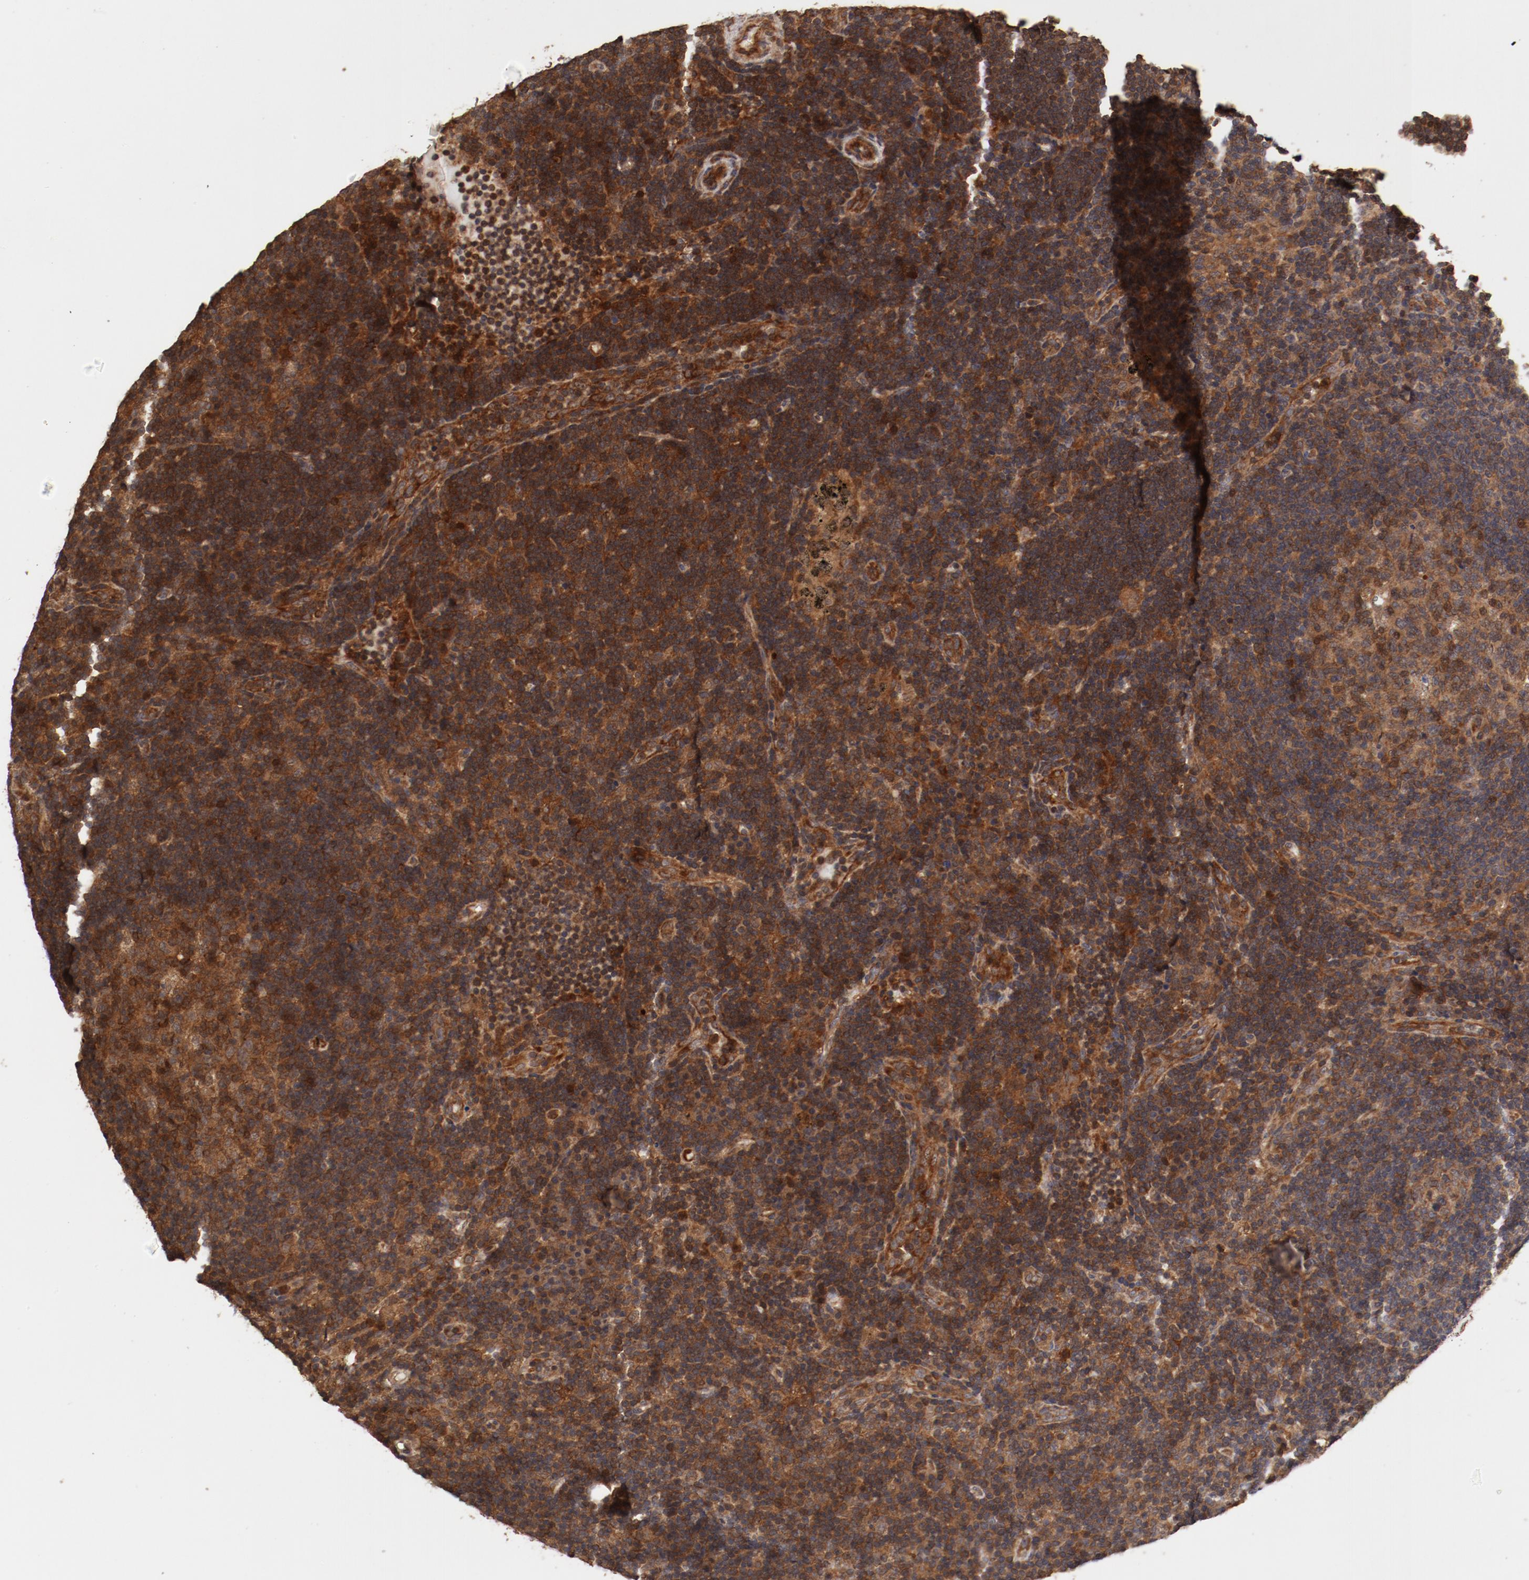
{"staining": {"intensity": "moderate", "quantity": ">75%", "location": "cytoplasmic/membranous"}, "tissue": "lymph node", "cell_type": "Germinal center cells", "image_type": "normal", "snomed": [{"axis": "morphology", "description": "Normal tissue, NOS"}, {"axis": "morphology", "description": "Squamous cell carcinoma, metastatic, NOS"}, {"axis": "topography", "description": "Lymph node"}], "caption": "High-magnification brightfield microscopy of unremarkable lymph node stained with DAB (brown) and counterstained with hematoxylin (blue). germinal center cells exhibit moderate cytoplasmic/membranous staining is appreciated in about>75% of cells.", "gene": "GUF1", "patient": {"sex": "female", "age": 53}}